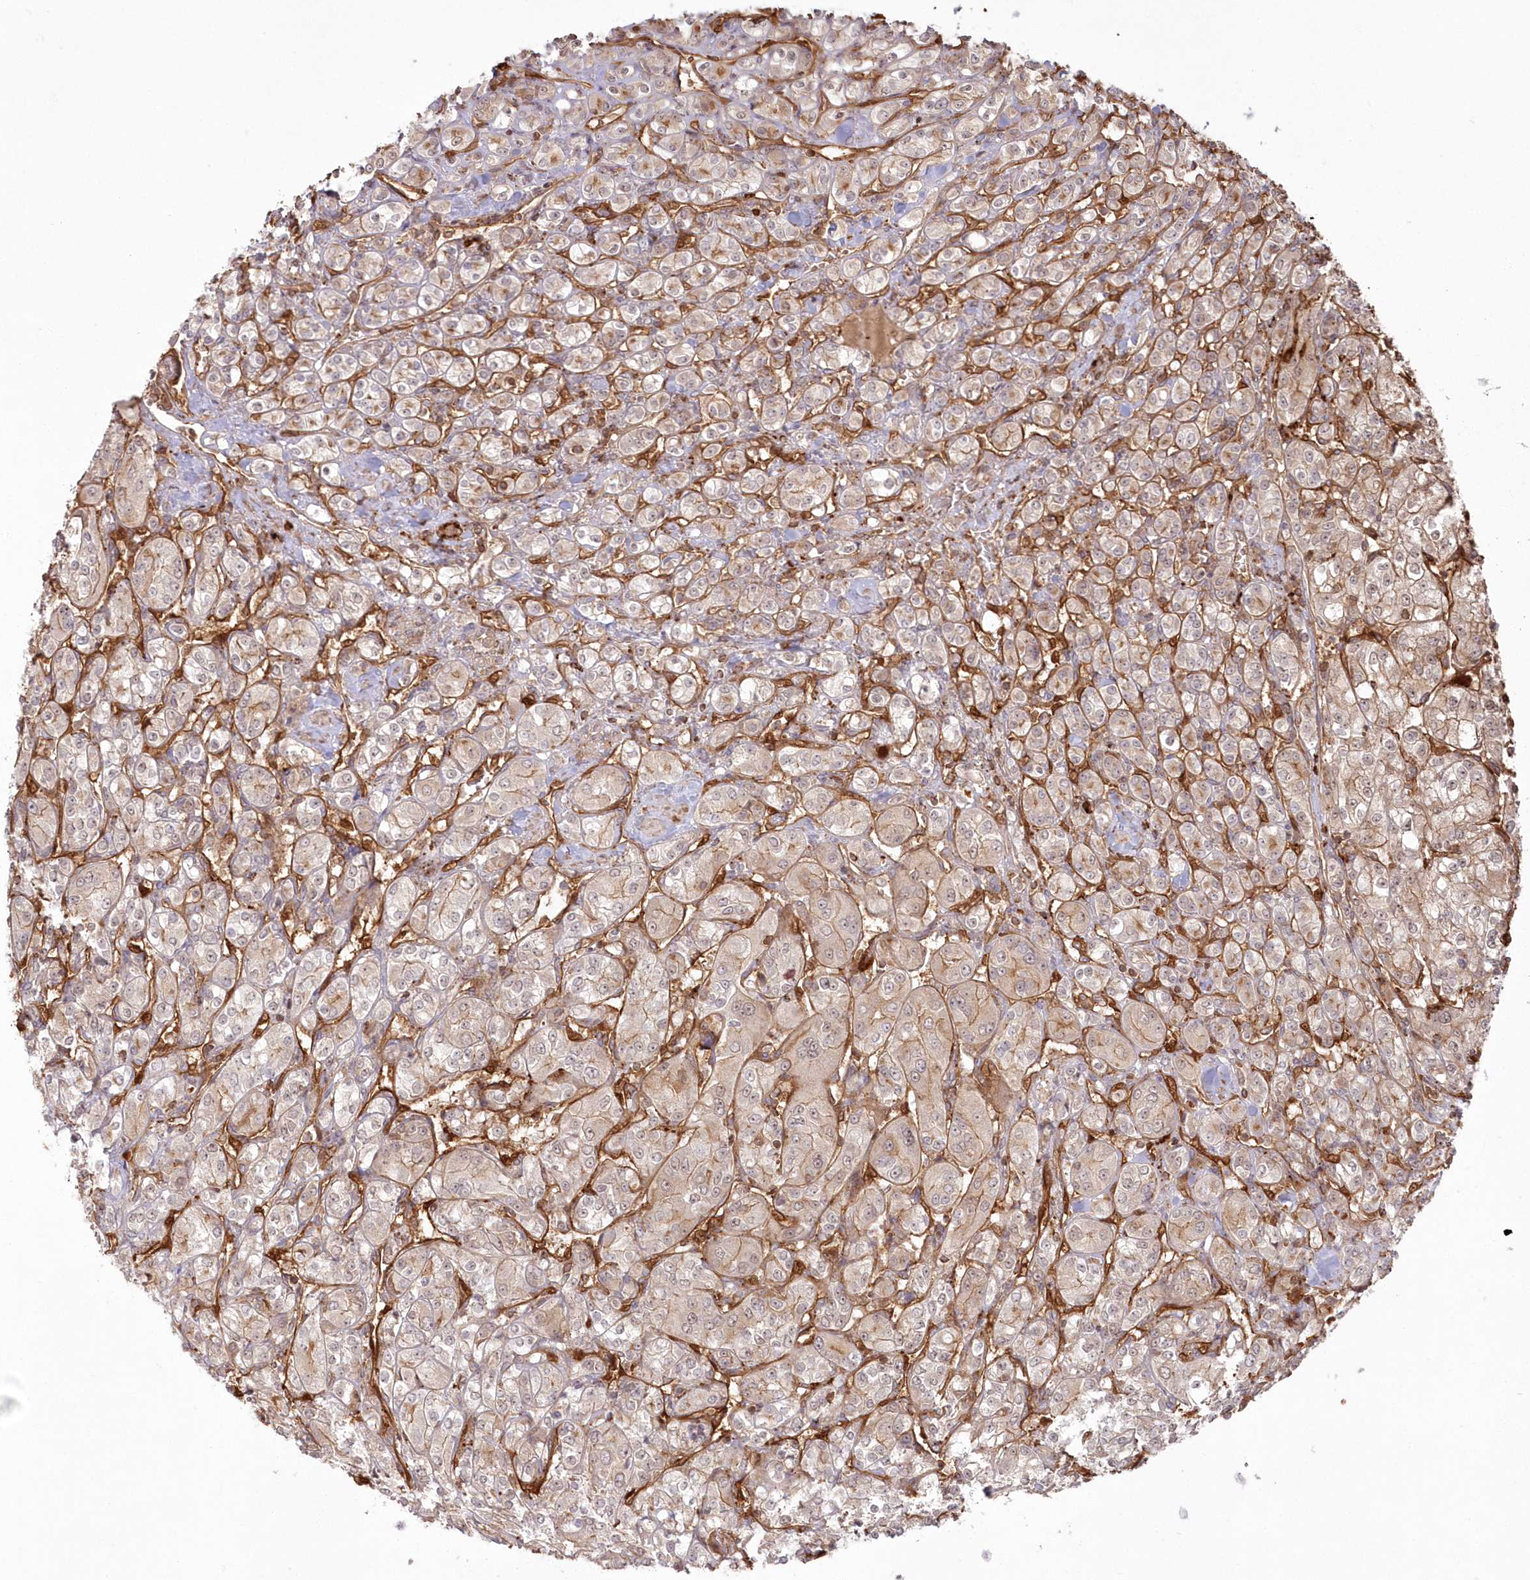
{"staining": {"intensity": "weak", "quantity": ">75%", "location": "cytoplasmic/membranous"}, "tissue": "renal cancer", "cell_type": "Tumor cells", "image_type": "cancer", "snomed": [{"axis": "morphology", "description": "Adenocarcinoma, NOS"}, {"axis": "topography", "description": "Kidney"}], "caption": "An immunohistochemistry (IHC) image of neoplastic tissue is shown. Protein staining in brown highlights weak cytoplasmic/membranous positivity in renal cancer within tumor cells. (Brightfield microscopy of DAB IHC at high magnification).", "gene": "RGCC", "patient": {"sex": "male", "age": 77}}